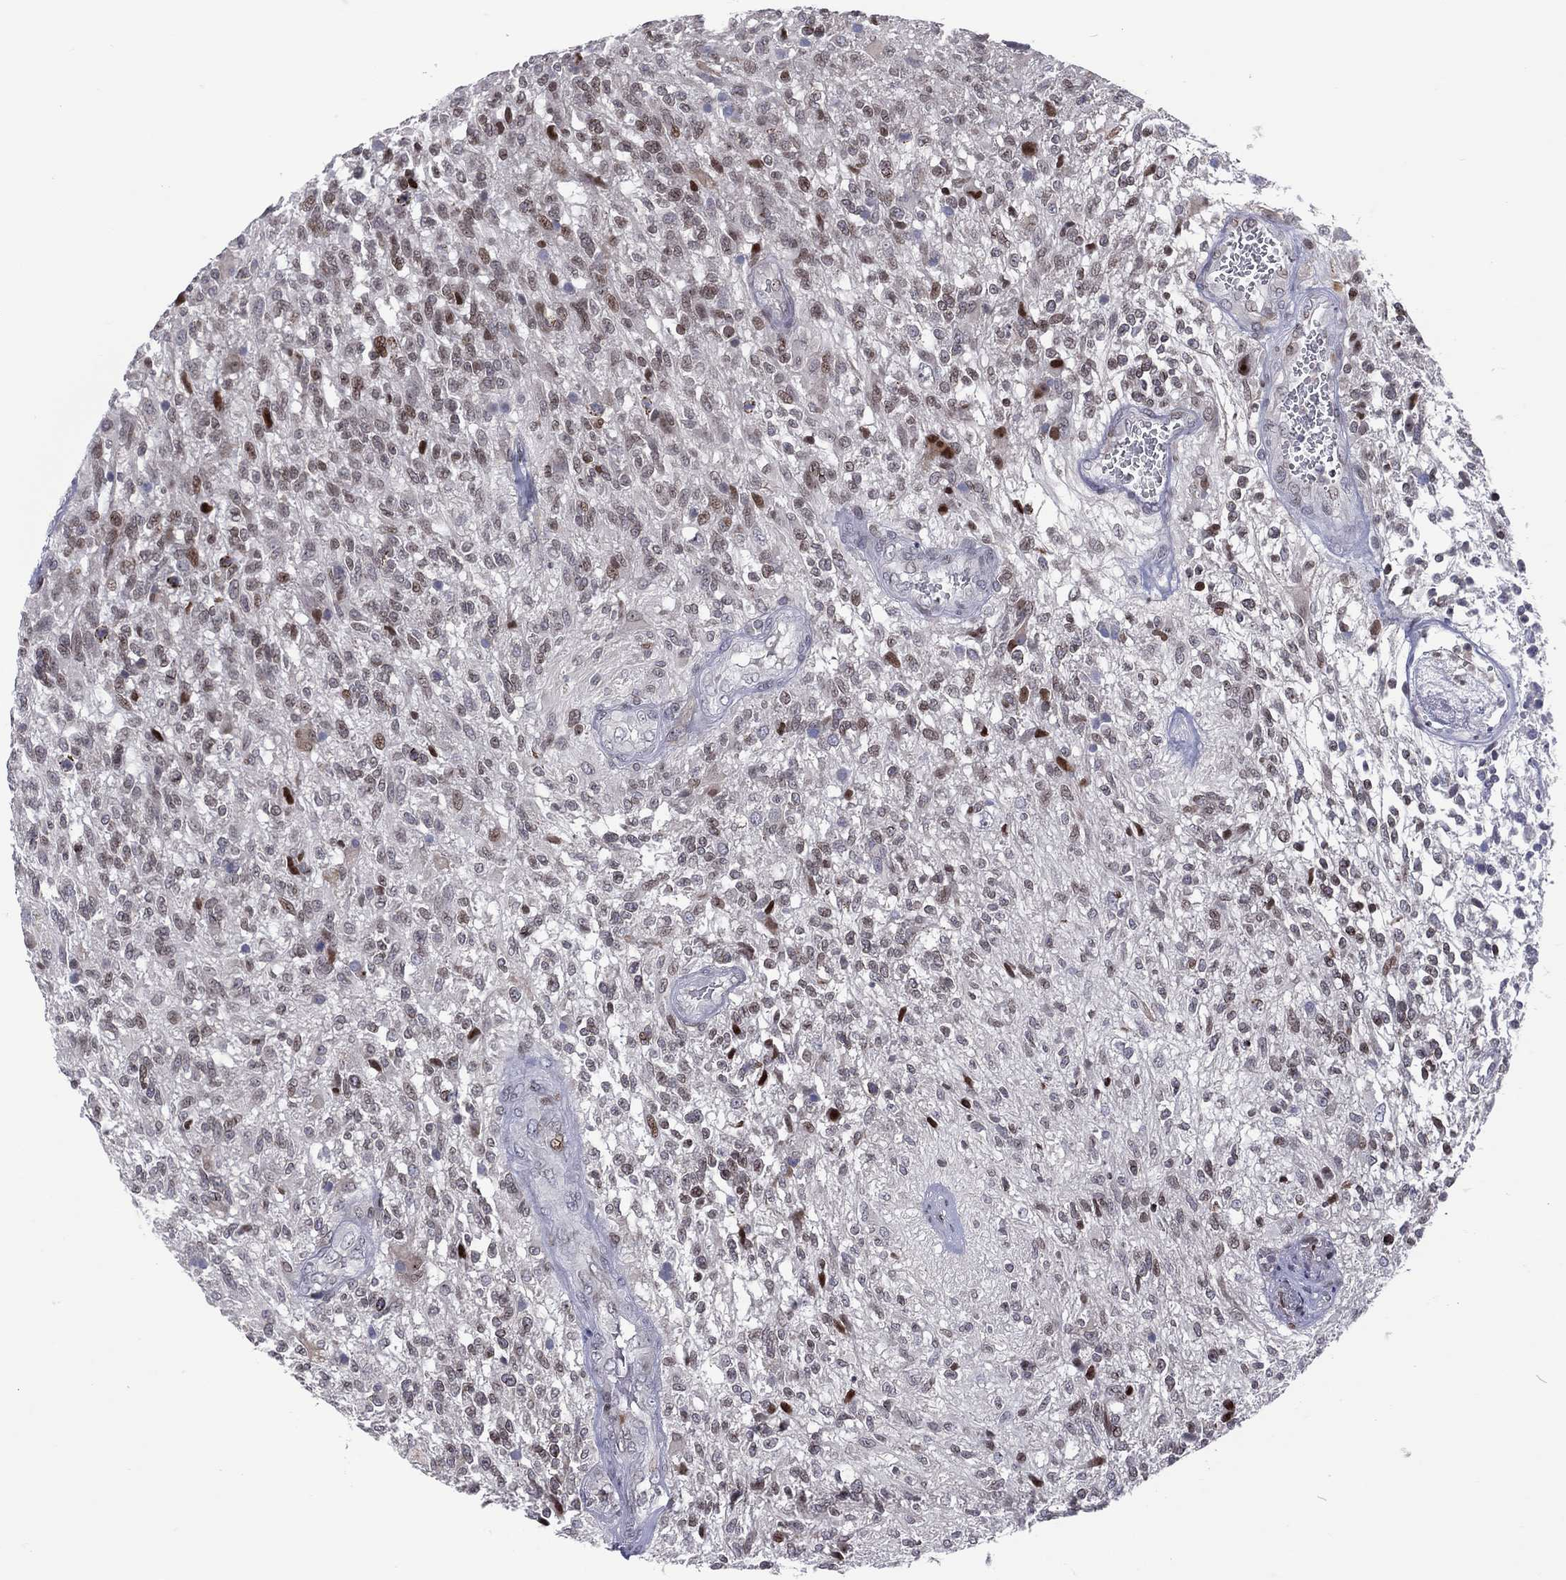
{"staining": {"intensity": "strong", "quantity": "<25%", "location": "nuclear"}, "tissue": "glioma", "cell_type": "Tumor cells", "image_type": "cancer", "snomed": [{"axis": "morphology", "description": "Glioma, malignant, High grade"}, {"axis": "topography", "description": "Brain"}], "caption": "Human glioma stained for a protein (brown) exhibits strong nuclear positive staining in approximately <25% of tumor cells.", "gene": "DBF4B", "patient": {"sex": "male", "age": 56}}